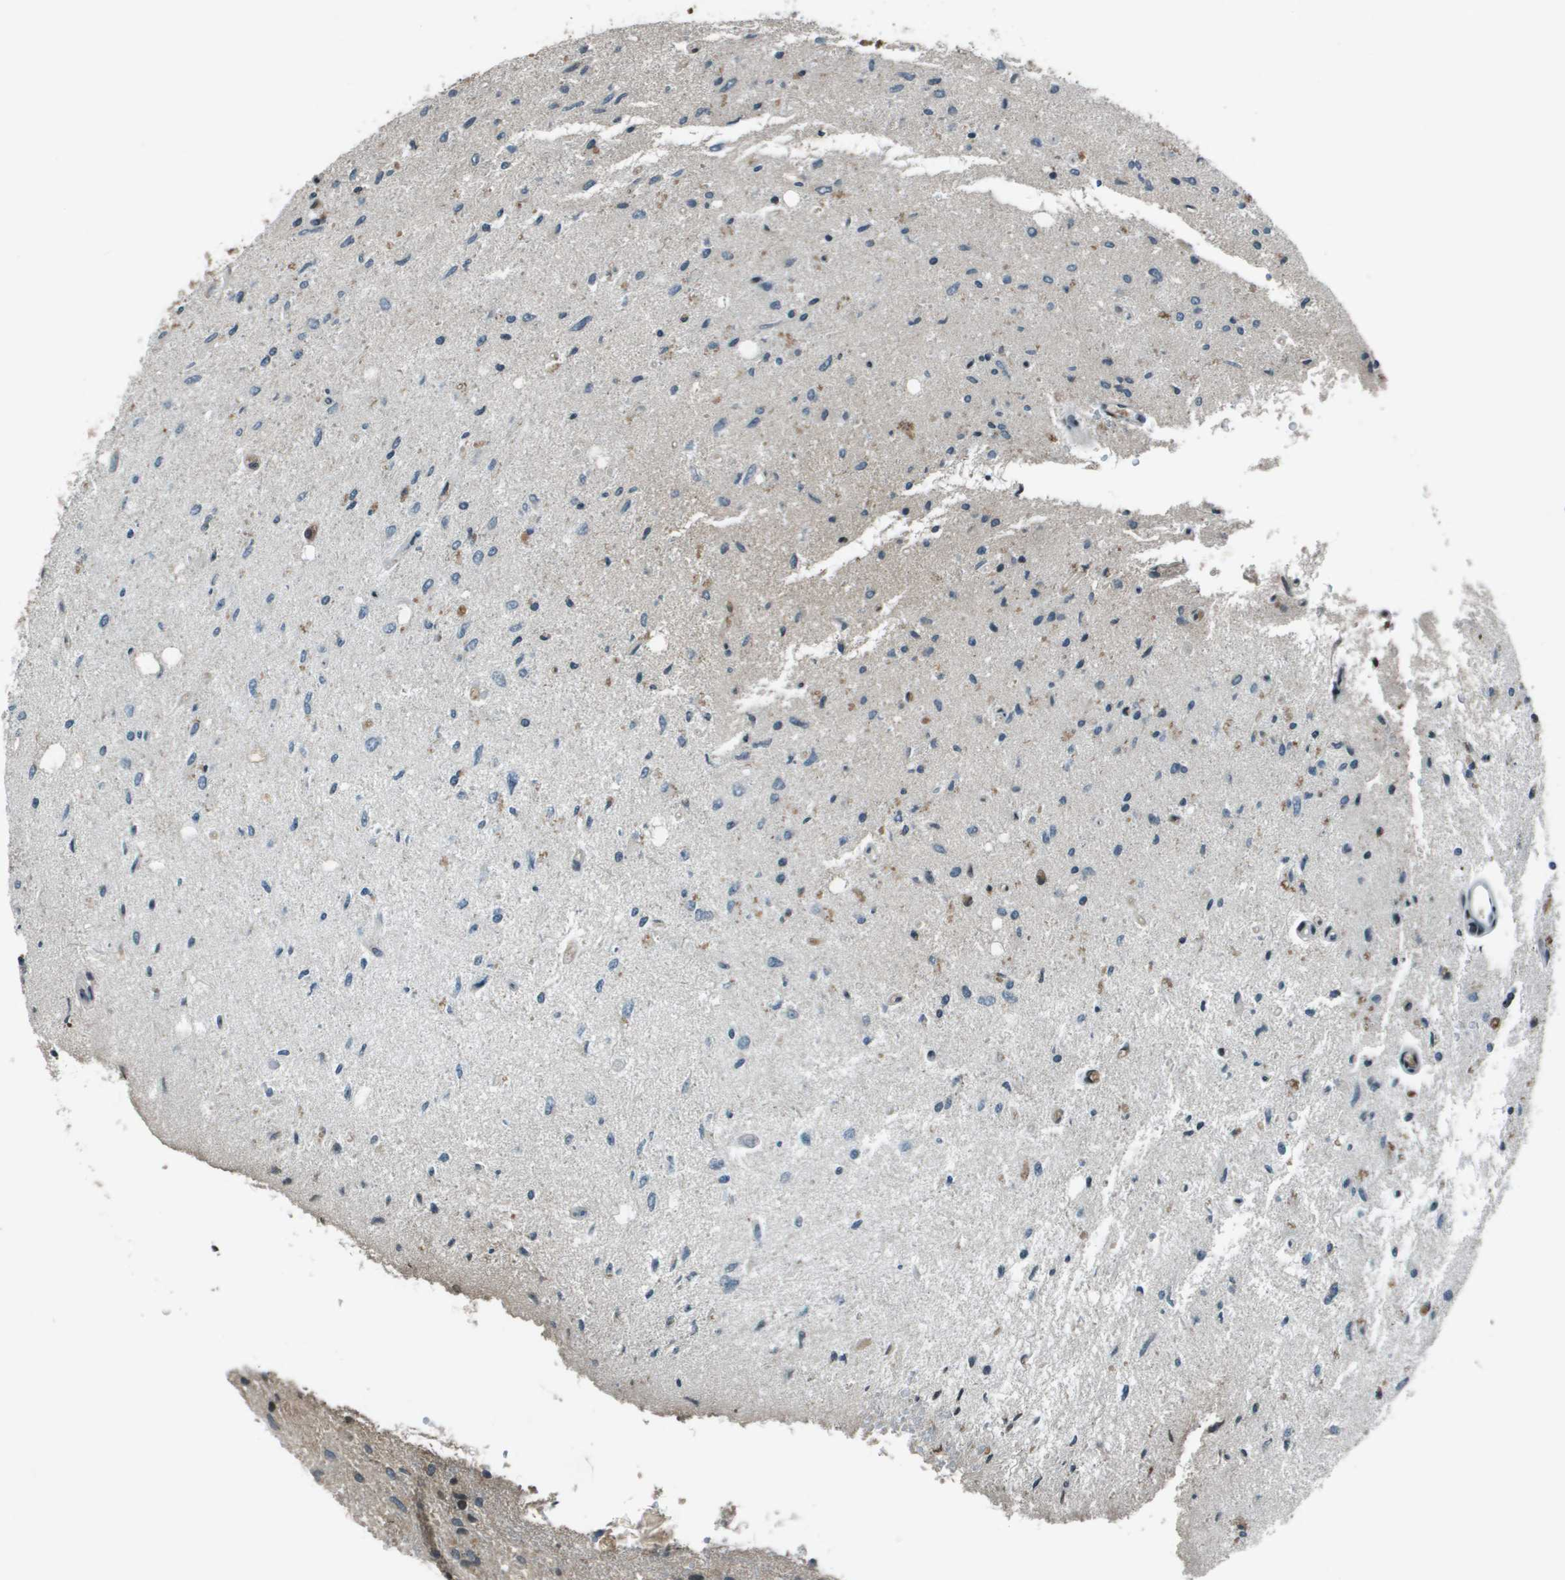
{"staining": {"intensity": "negative", "quantity": "none", "location": "none"}, "tissue": "glioma", "cell_type": "Tumor cells", "image_type": "cancer", "snomed": [{"axis": "morphology", "description": "Glioma, malignant, Low grade"}, {"axis": "topography", "description": "Brain"}], "caption": "Malignant glioma (low-grade) was stained to show a protein in brown. There is no significant staining in tumor cells.", "gene": "CXCL12", "patient": {"sex": "male", "age": 77}}